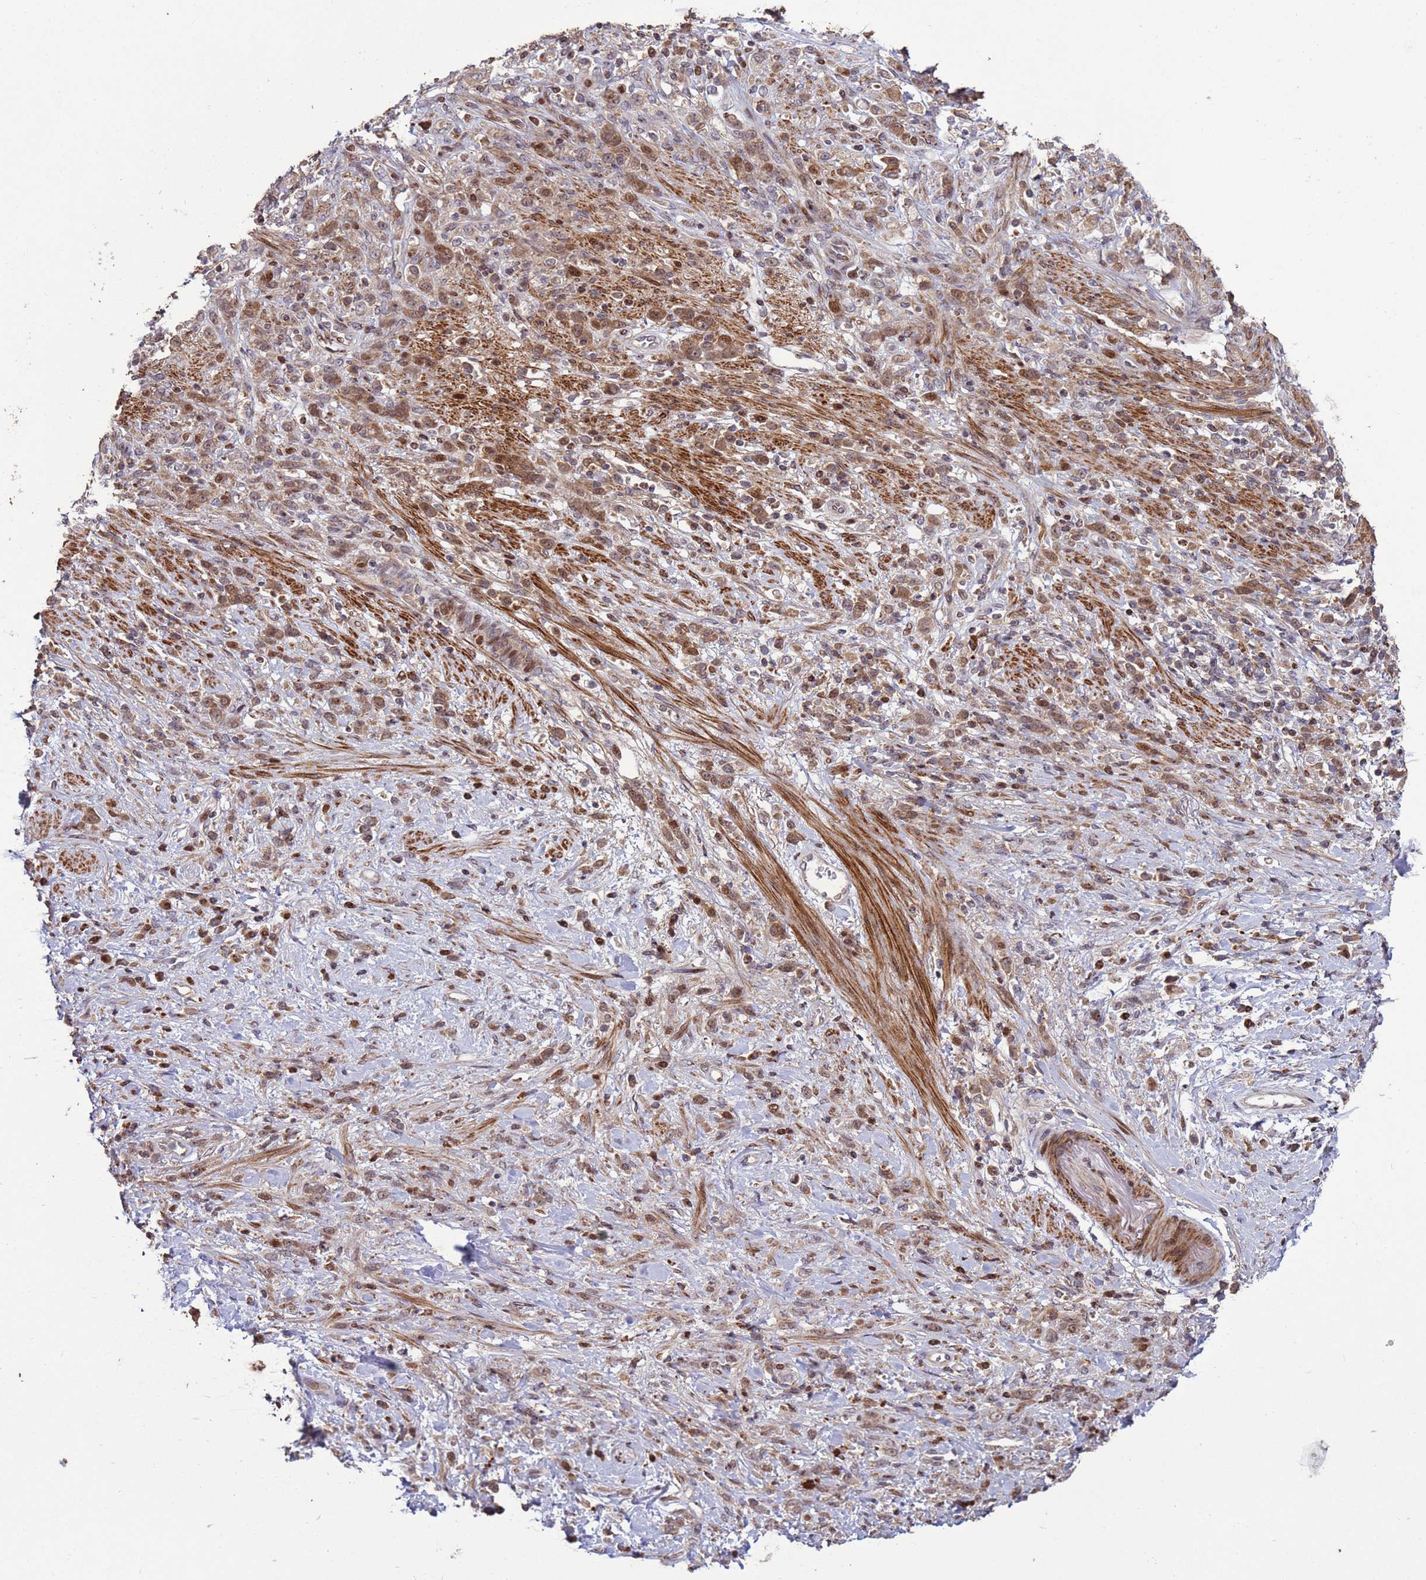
{"staining": {"intensity": "moderate", "quantity": ">75%", "location": "cytoplasmic/membranous,nuclear"}, "tissue": "stomach cancer", "cell_type": "Tumor cells", "image_type": "cancer", "snomed": [{"axis": "morphology", "description": "Adenocarcinoma, NOS"}, {"axis": "topography", "description": "Stomach"}], "caption": "Adenocarcinoma (stomach) tissue reveals moderate cytoplasmic/membranous and nuclear staining in about >75% of tumor cells", "gene": "HGH1", "patient": {"sex": "female", "age": 60}}